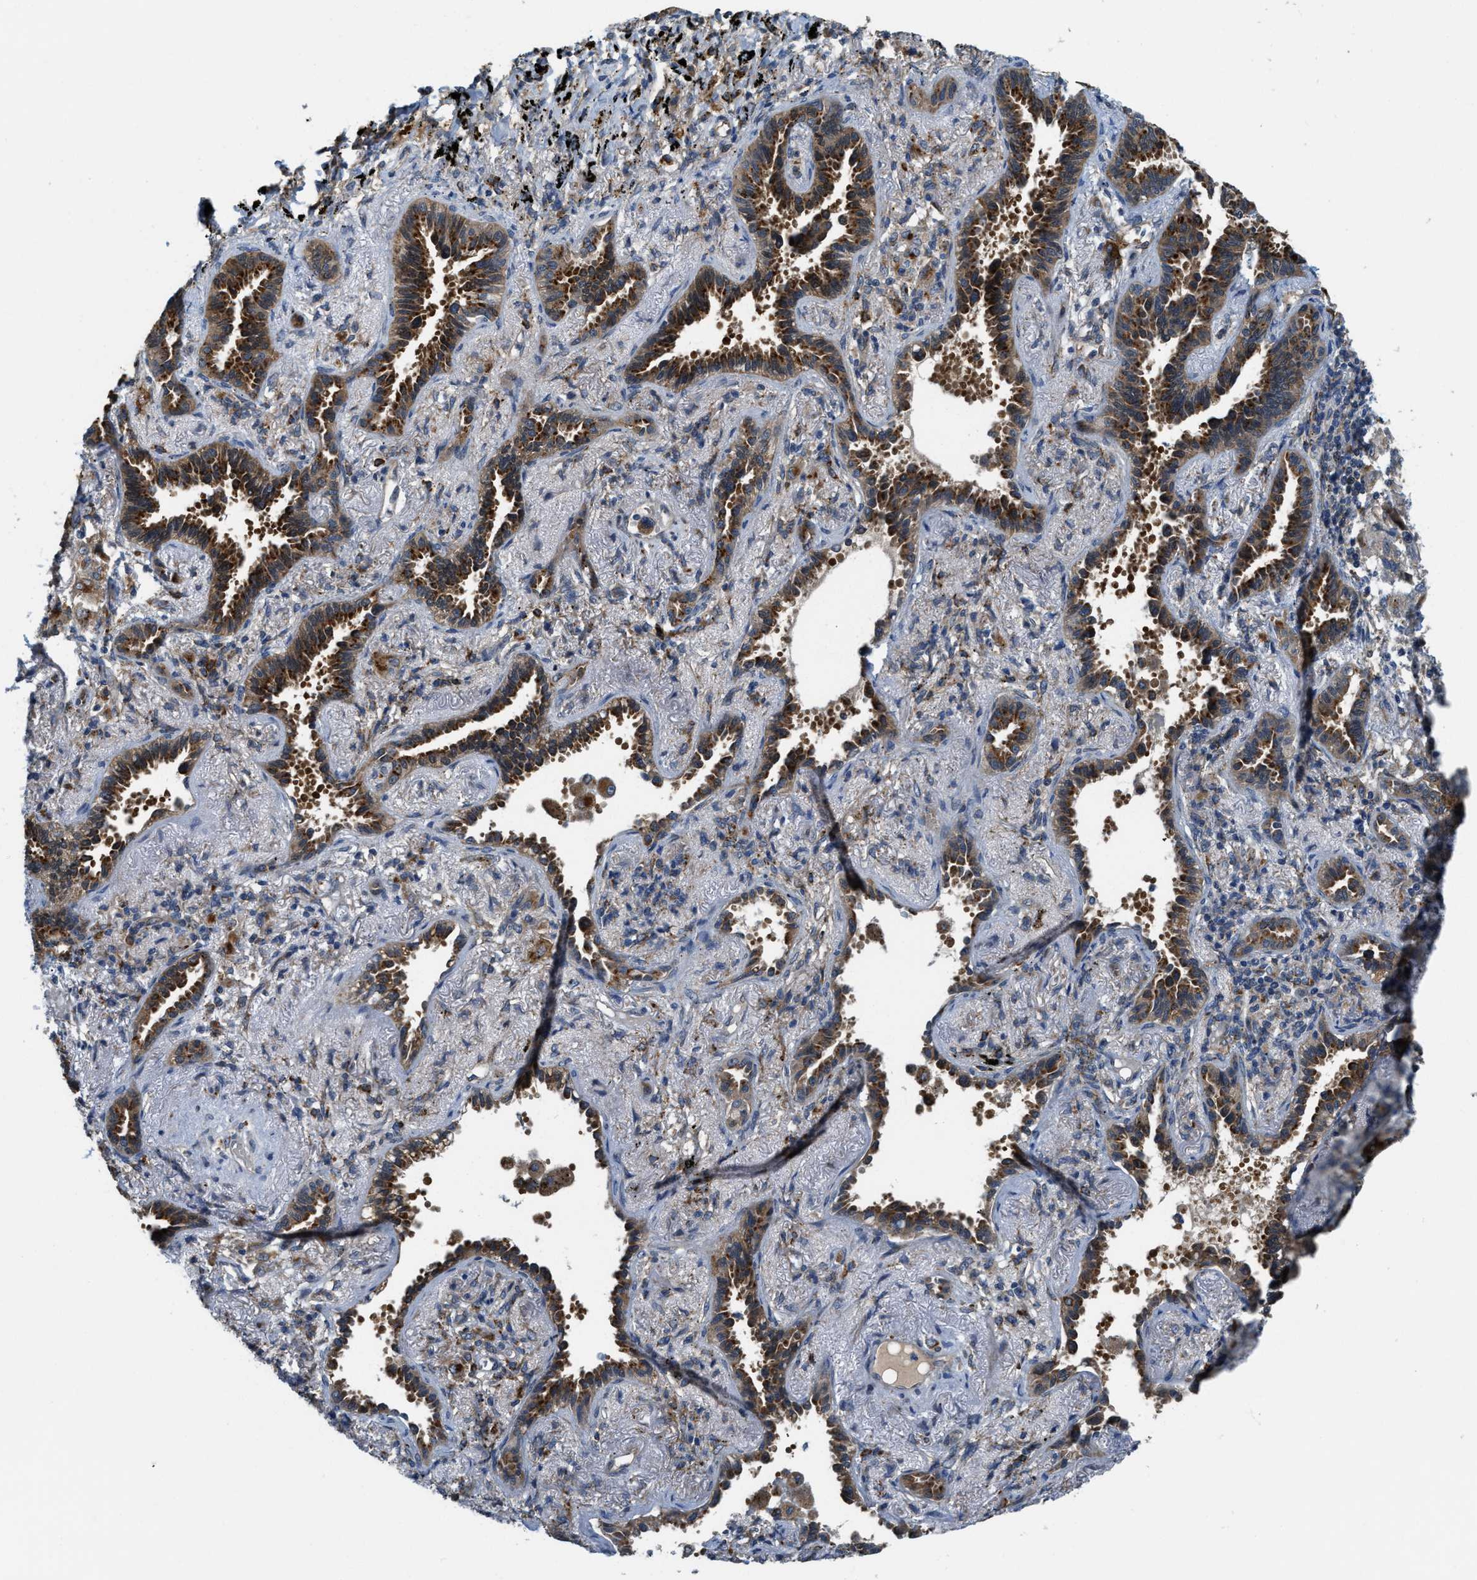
{"staining": {"intensity": "moderate", "quantity": ">75%", "location": "cytoplasmic/membranous"}, "tissue": "lung cancer", "cell_type": "Tumor cells", "image_type": "cancer", "snomed": [{"axis": "morphology", "description": "Adenocarcinoma, NOS"}, {"axis": "topography", "description": "Lung"}], "caption": "IHC (DAB (3,3'-diaminobenzidine)) staining of human lung cancer demonstrates moderate cytoplasmic/membranous protein positivity in about >75% of tumor cells. Nuclei are stained in blue.", "gene": "STARD3NL", "patient": {"sex": "male", "age": 59}}